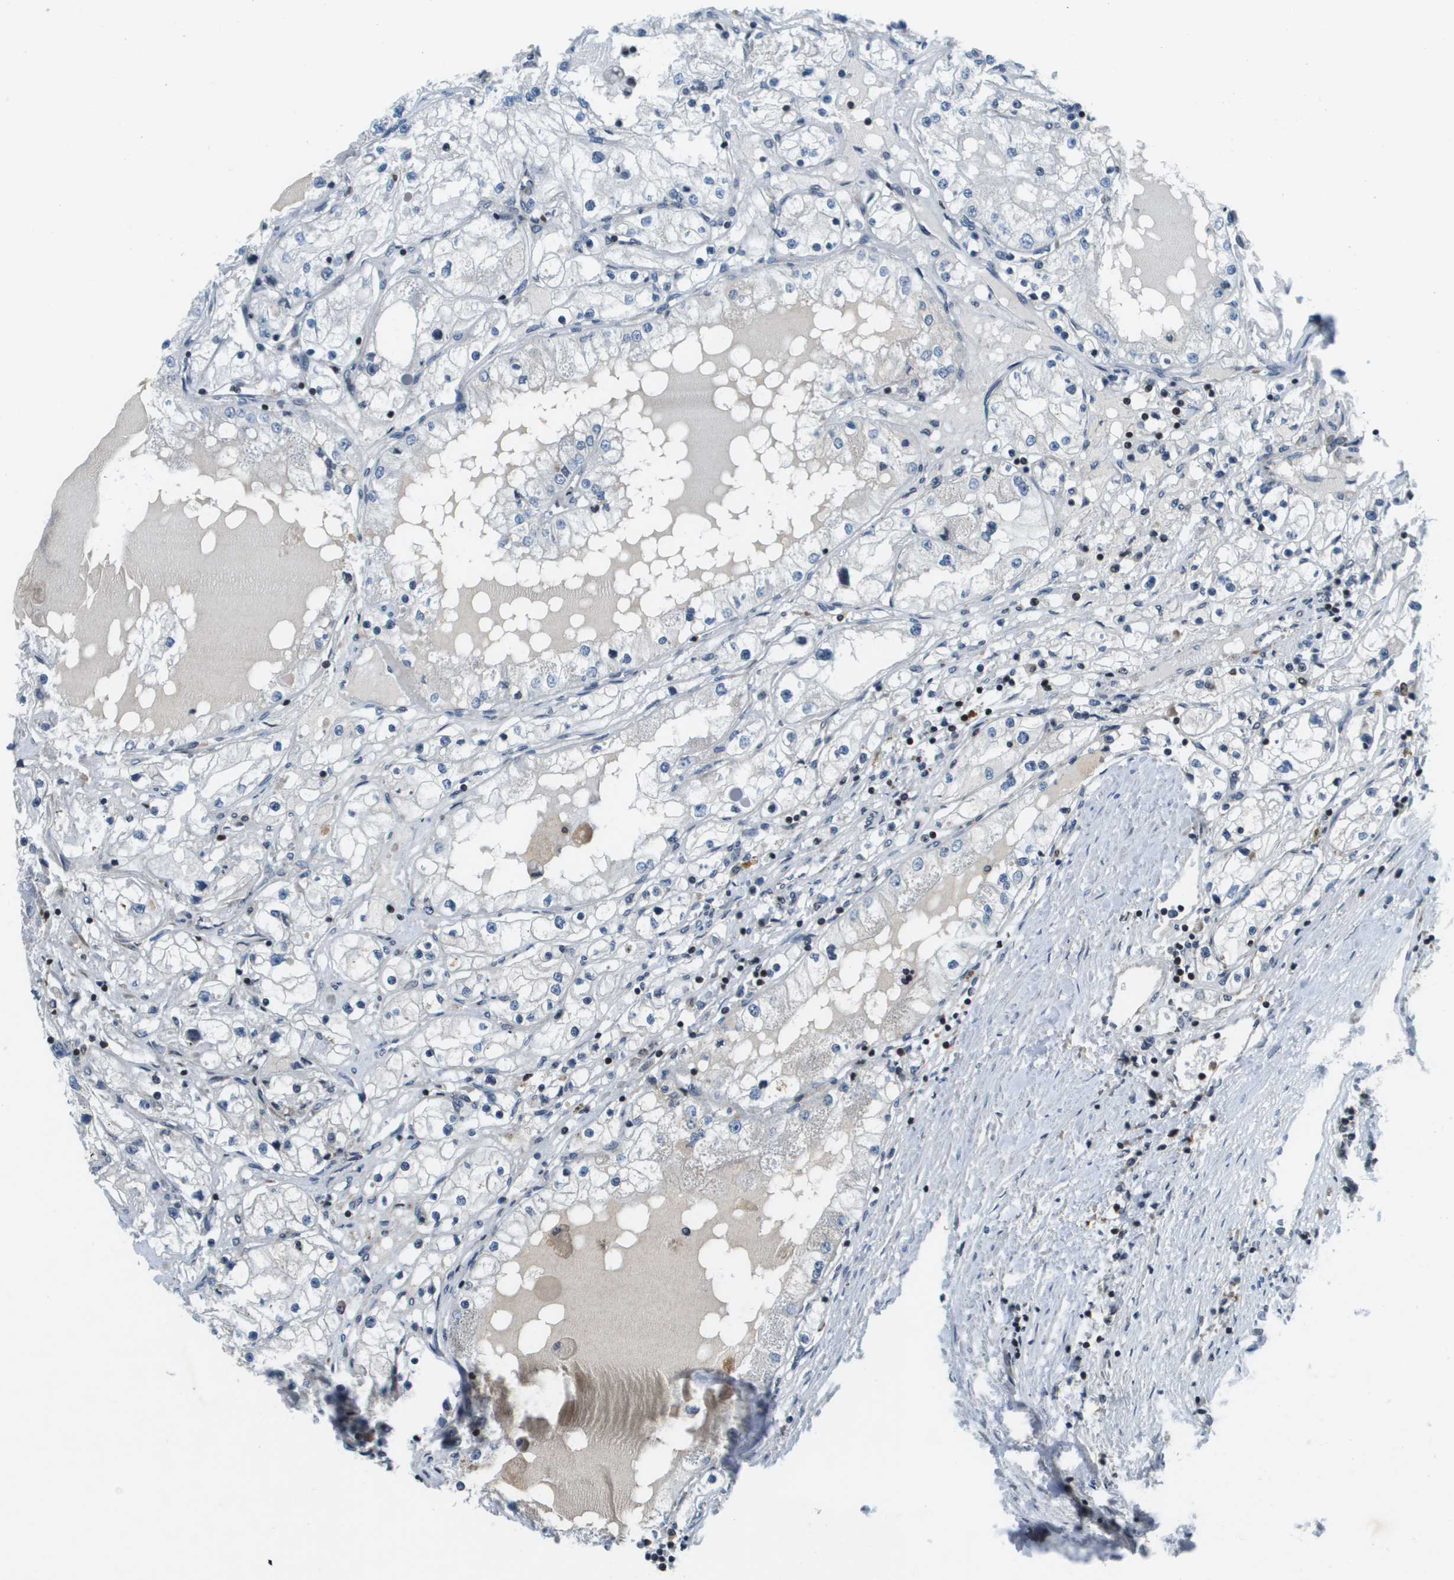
{"staining": {"intensity": "negative", "quantity": "none", "location": "none"}, "tissue": "renal cancer", "cell_type": "Tumor cells", "image_type": "cancer", "snomed": [{"axis": "morphology", "description": "Adenocarcinoma, NOS"}, {"axis": "topography", "description": "Kidney"}], "caption": "IHC photomicrograph of neoplastic tissue: human adenocarcinoma (renal) stained with DAB demonstrates no significant protein positivity in tumor cells.", "gene": "ESYT1", "patient": {"sex": "male", "age": 68}}